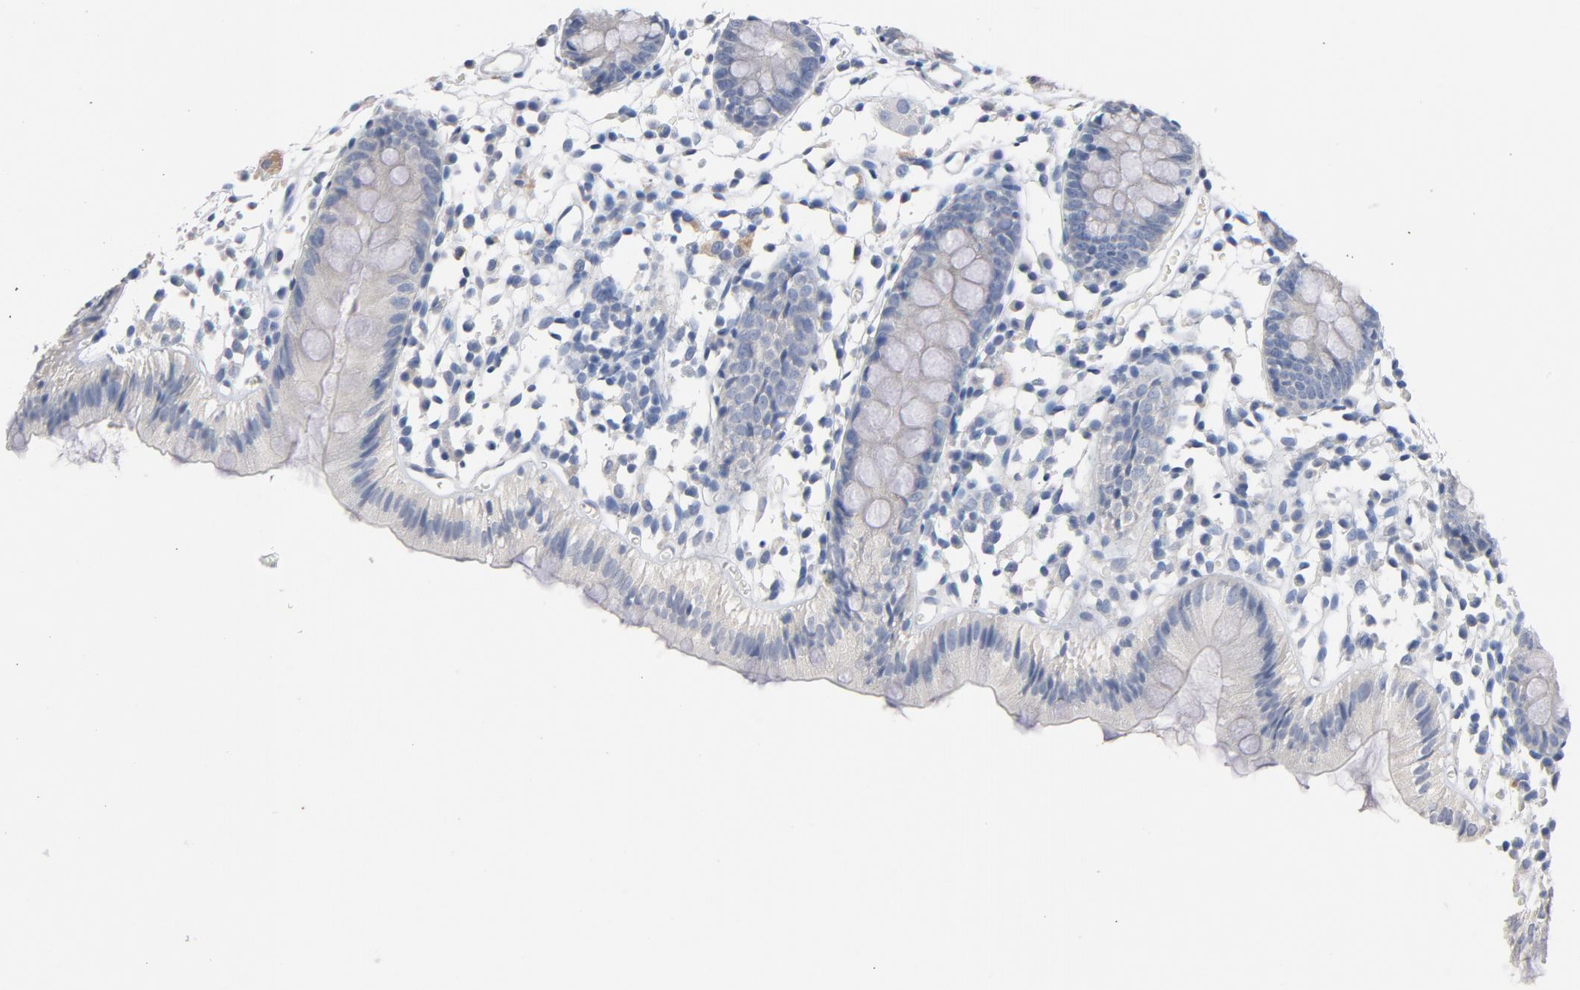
{"staining": {"intensity": "negative", "quantity": "none", "location": "none"}, "tissue": "colon", "cell_type": "Endothelial cells", "image_type": "normal", "snomed": [{"axis": "morphology", "description": "Normal tissue, NOS"}, {"axis": "topography", "description": "Colon"}], "caption": "Immunohistochemistry (IHC) photomicrograph of normal colon stained for a protein (brown), which reveals no positivity in endothelial cells. (Brightfield microscopy of DAB immunohistochemistry at high magnification).", "gene": "ZCCHC13", "patient": {"sex": "male", "age": 14}}